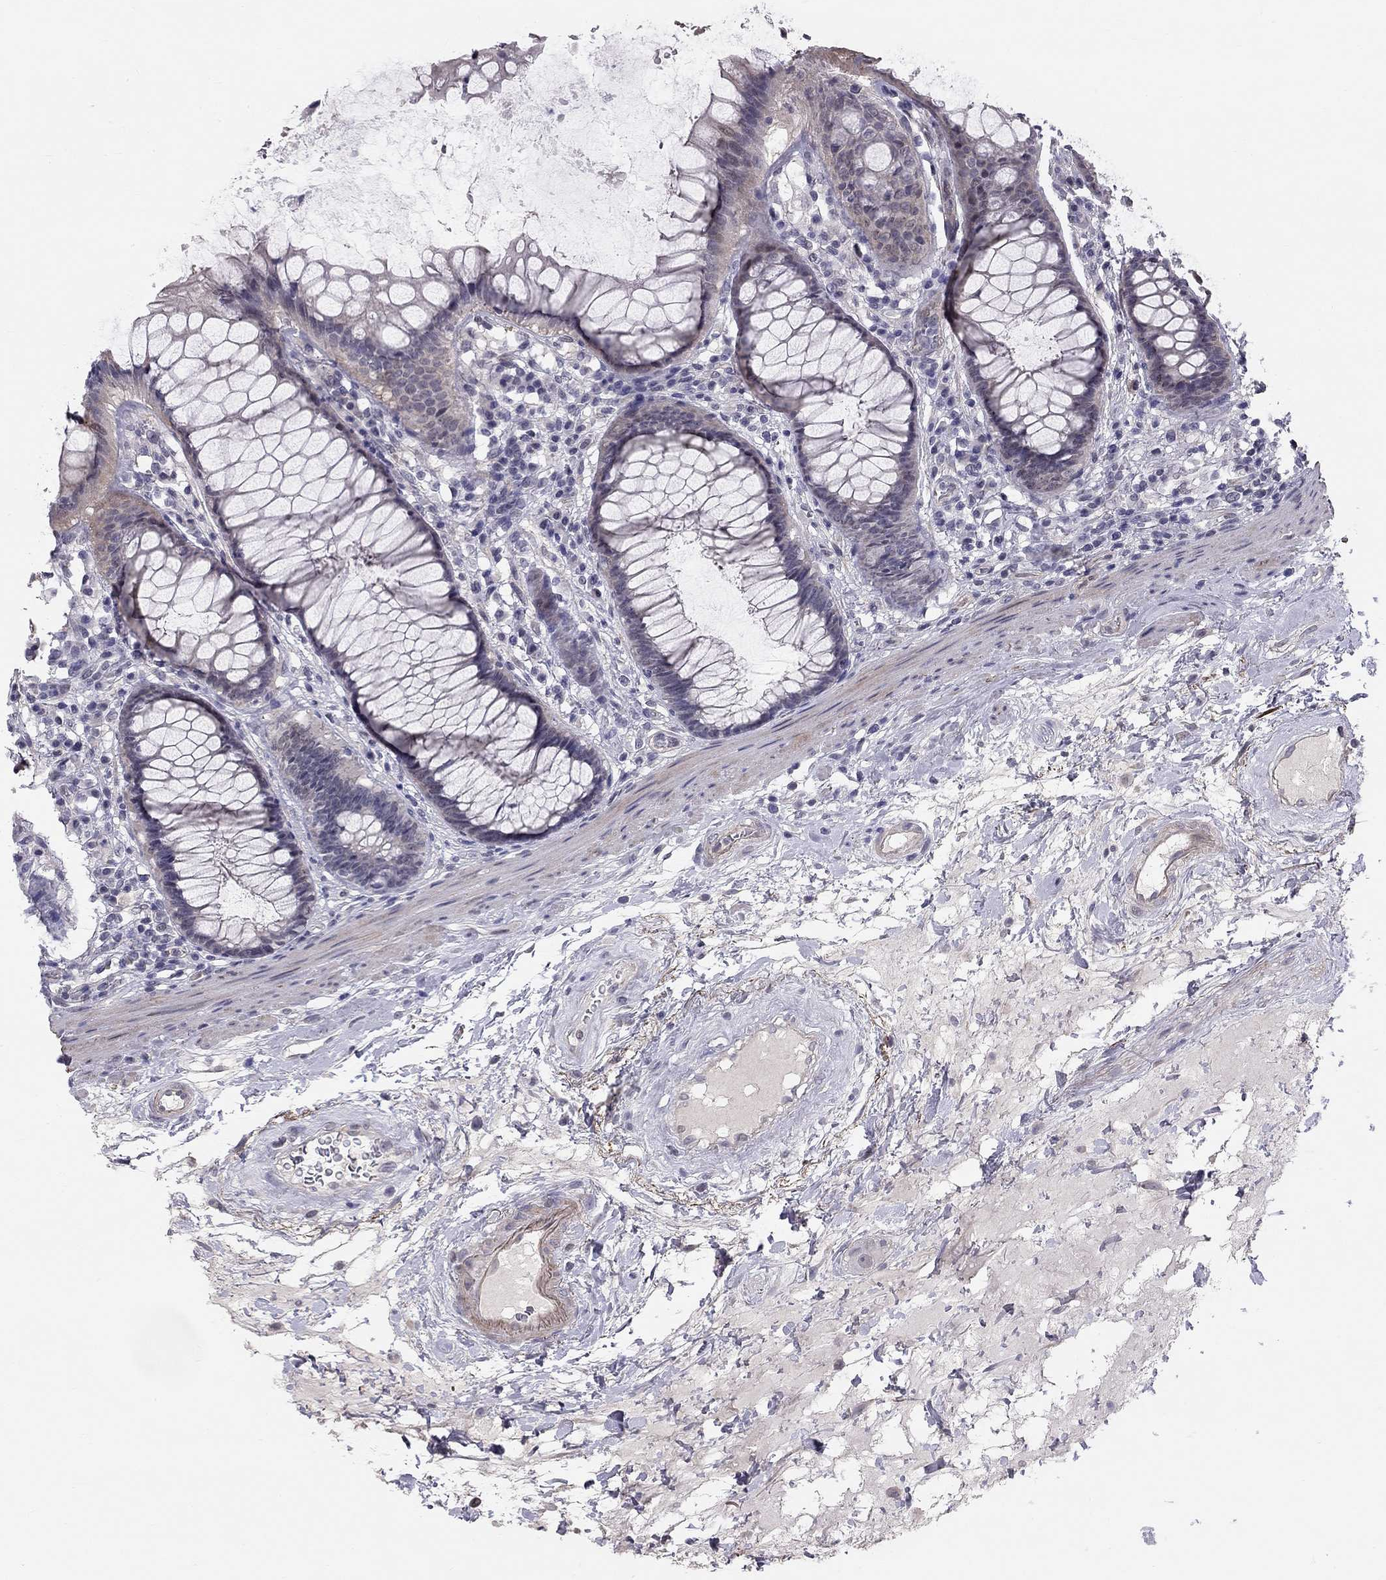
{"staining": {"intensity": "negative", "quantity": "none", "location": "none"}, "tissue": "rectum", "cell_type": "Glandular cells", "image_type": "normal", "snomed": [{"axis": "morphology", "description": "Normal tissue, NOS"}, {"axis": "topography", "description": "Rectum"}], "caption": "IHC histopathology image of benign rectum stained for a protein (brown), which demonstrates no staining in glandular cells.", "gene": "GJB4", "patient": {"sex": "male", "age": 72}}